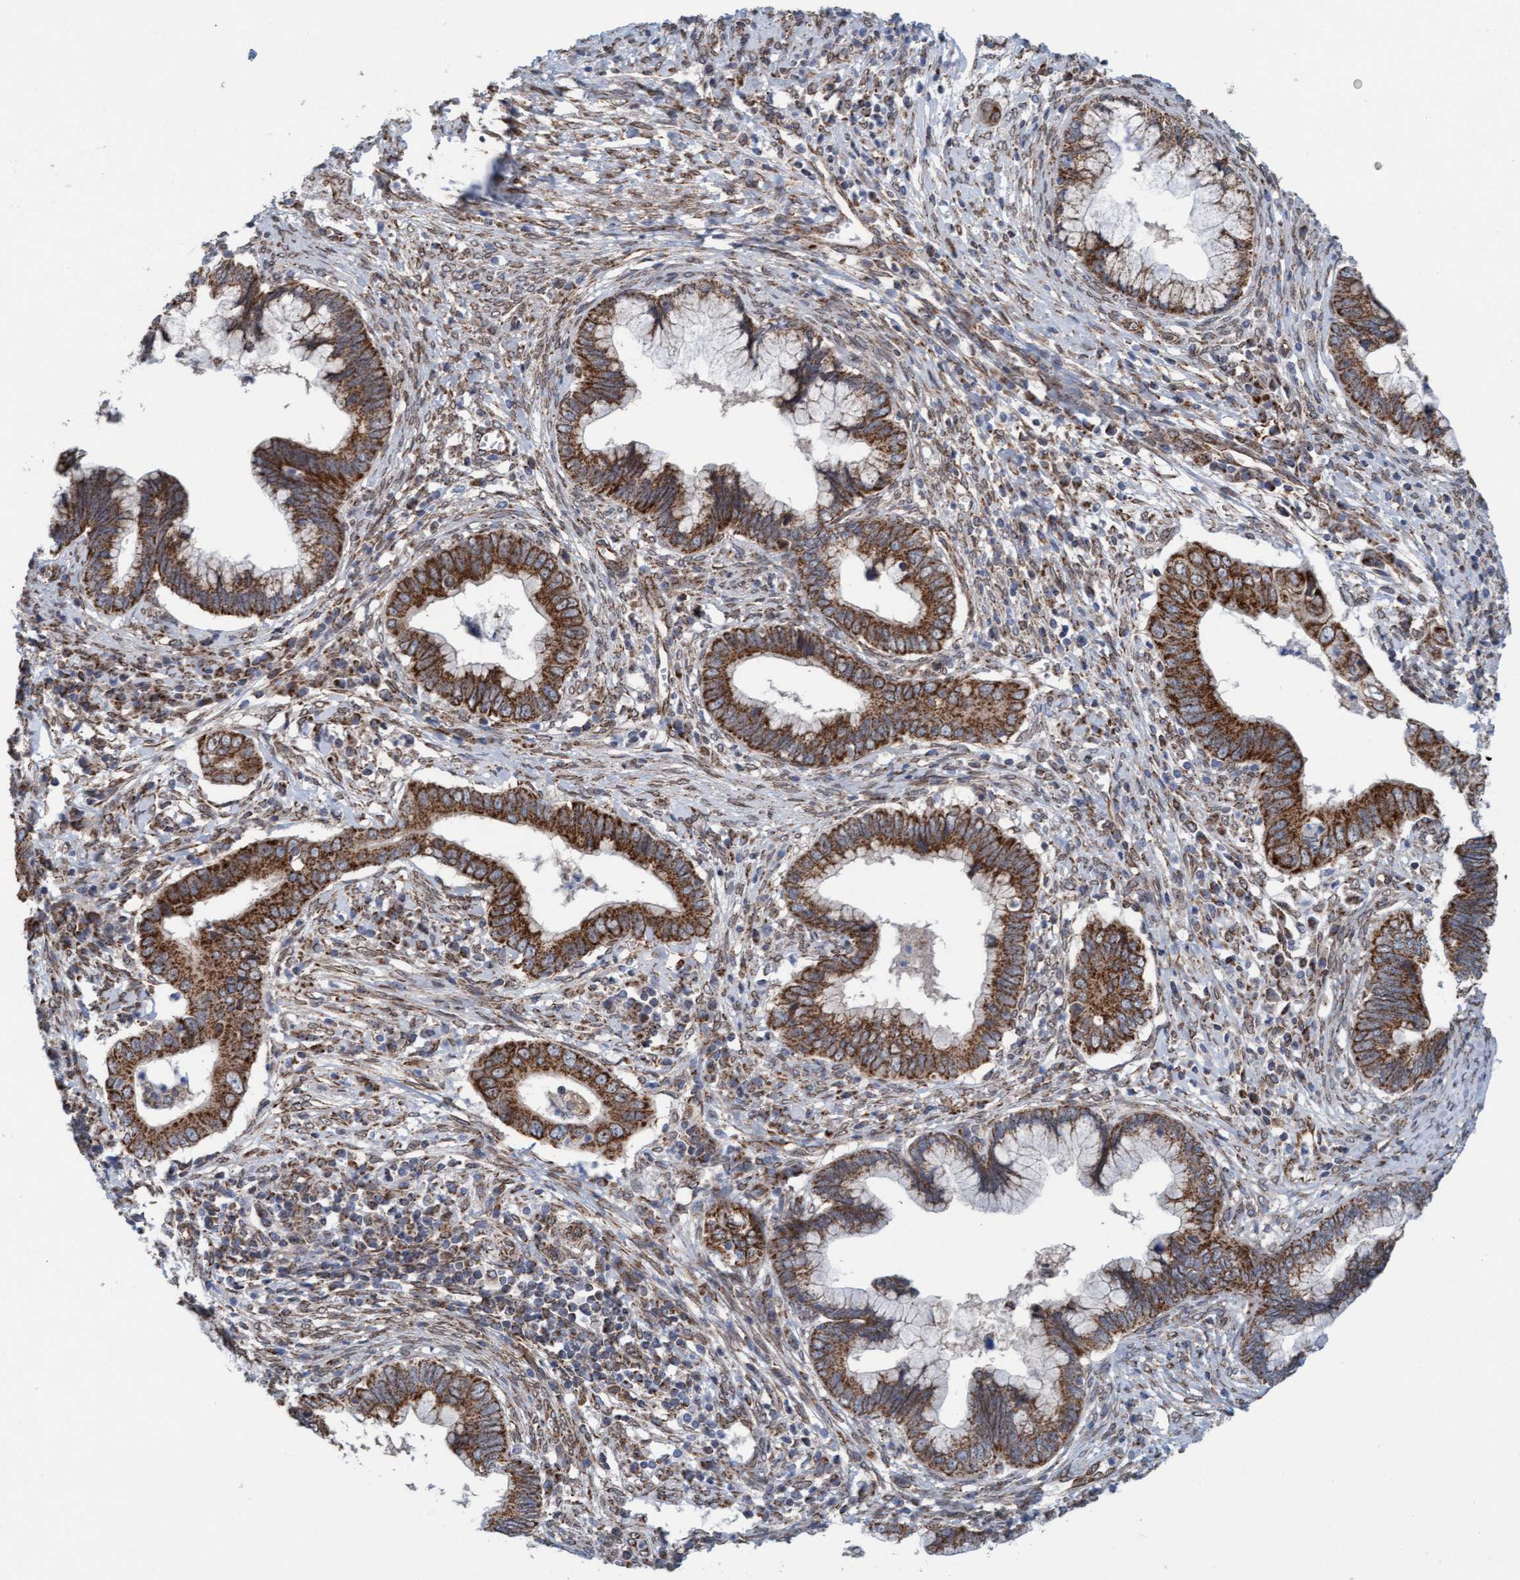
{"staining": {"intensity": "moderate", "quantity": ">75%", "location": "cytoplasmic/membranous"}, "tissue": "cervical cancer", "cell_type": "Tumor cells", "image_type": "cancer", "snomed": [{"axis": "morphology", "description": "Adenocarcinoma, NOS"}, {"axis": "topography", "description": "Cervix"}], "caption": "Immunohistochemistry photomicrograph of human cervical cancer (adenocarcinoma) stained for a protein (brown), which reveals medium levels of moderate cytoplasmic/membranous staining in approximately >75% of tumor cells.", "gene": "MRPS23", "patient": {"sex": "female", "age": 44}}